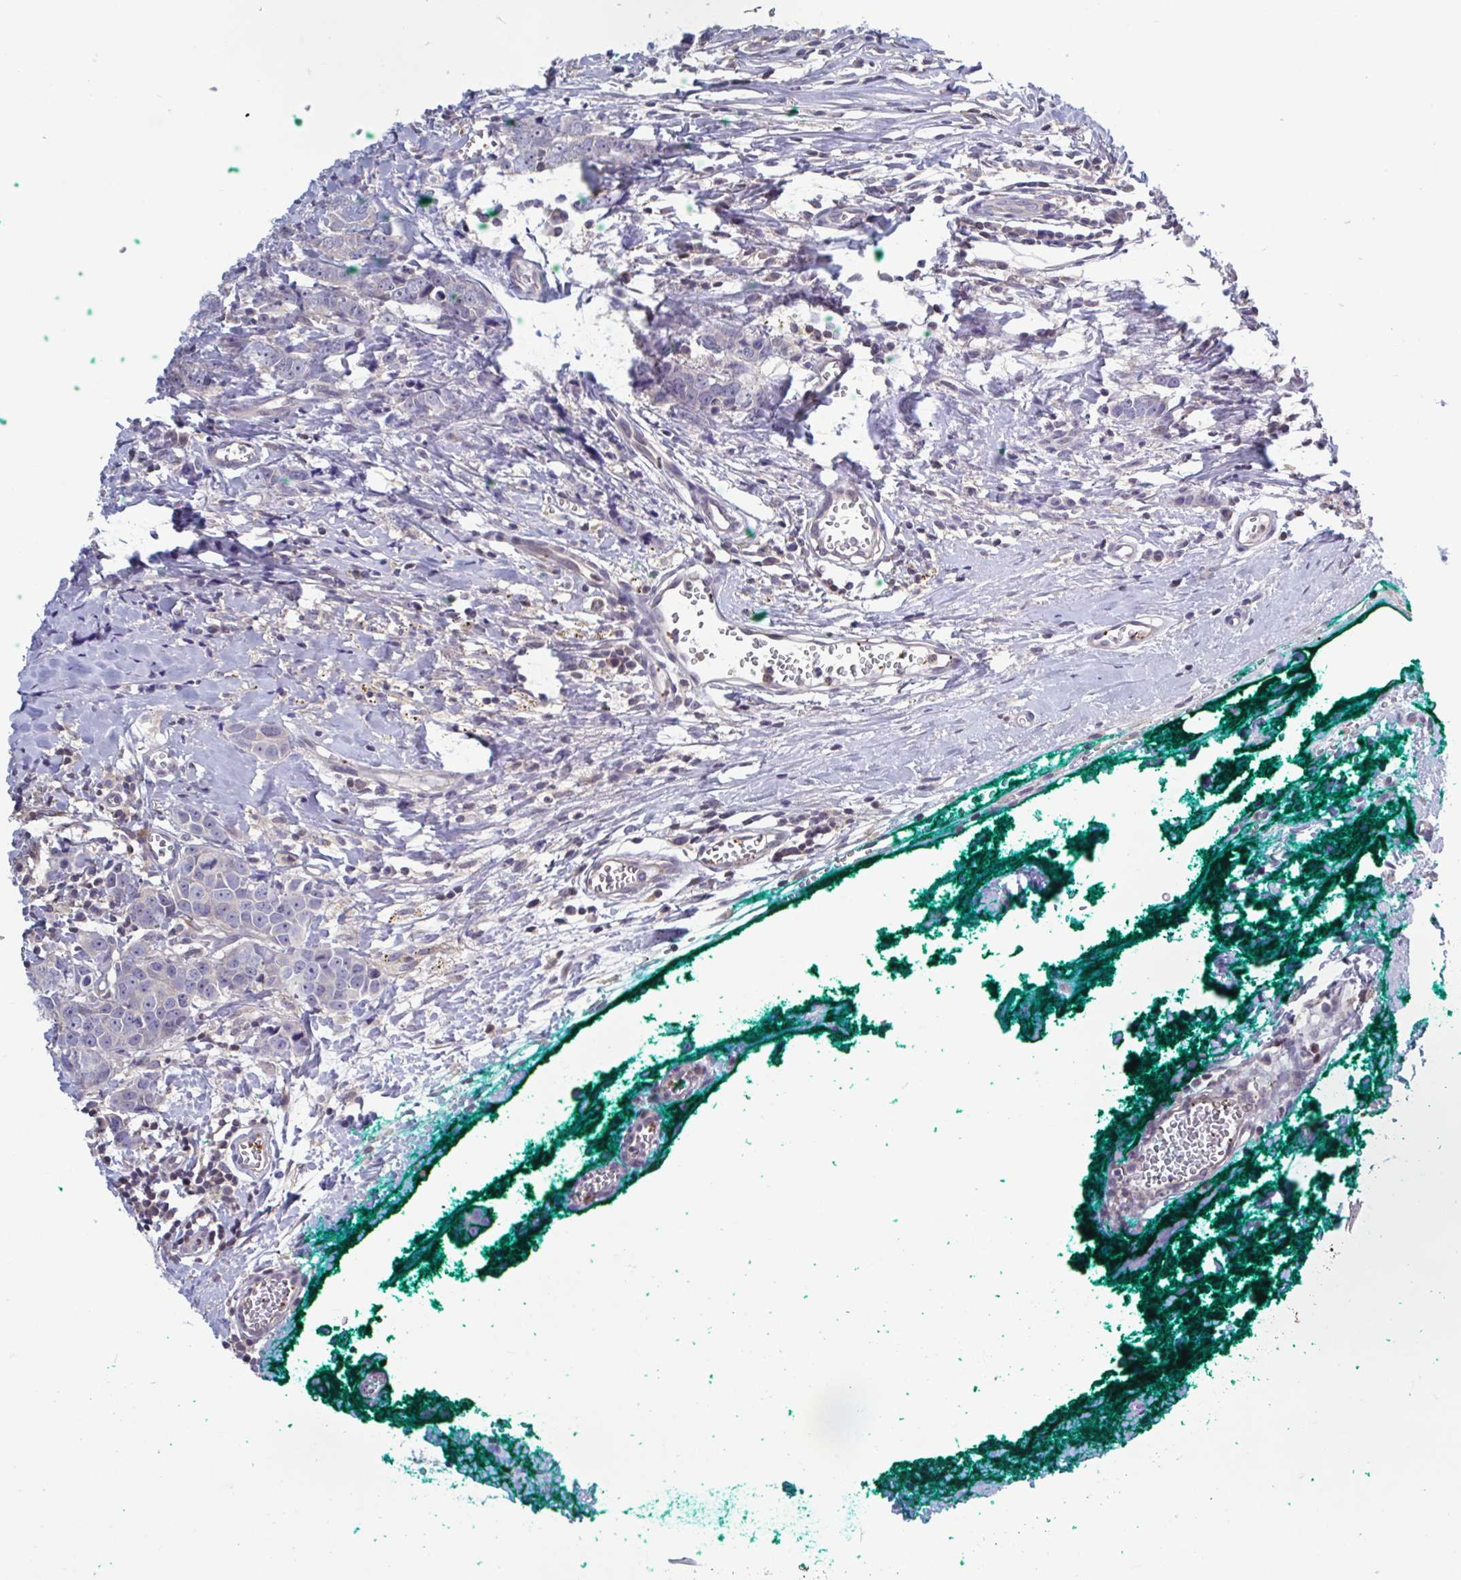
{"staining": {"intensity": "negative", "quantity": "none", "location": "none"}, "tissue": "breast cancer", "cell_type": "Tumor cells", "image_type": "cancer", "snomed": [{"axis": "morphology", "description": "Duct carcinoma"}, {"axis": "topography", "description": "Breast"}], "caption": "A high-resolution micrograph shows immunohistochemistry staining of invasive ductal carcinoma (breast), which reveals no significant staining in tumor cells. (DAB (3,3'-diaminobenzidine) immunohistochemistry (IHC), high magnification).", "gene": "LRRC38", "patient": {"sex": "female", "age": 80}}